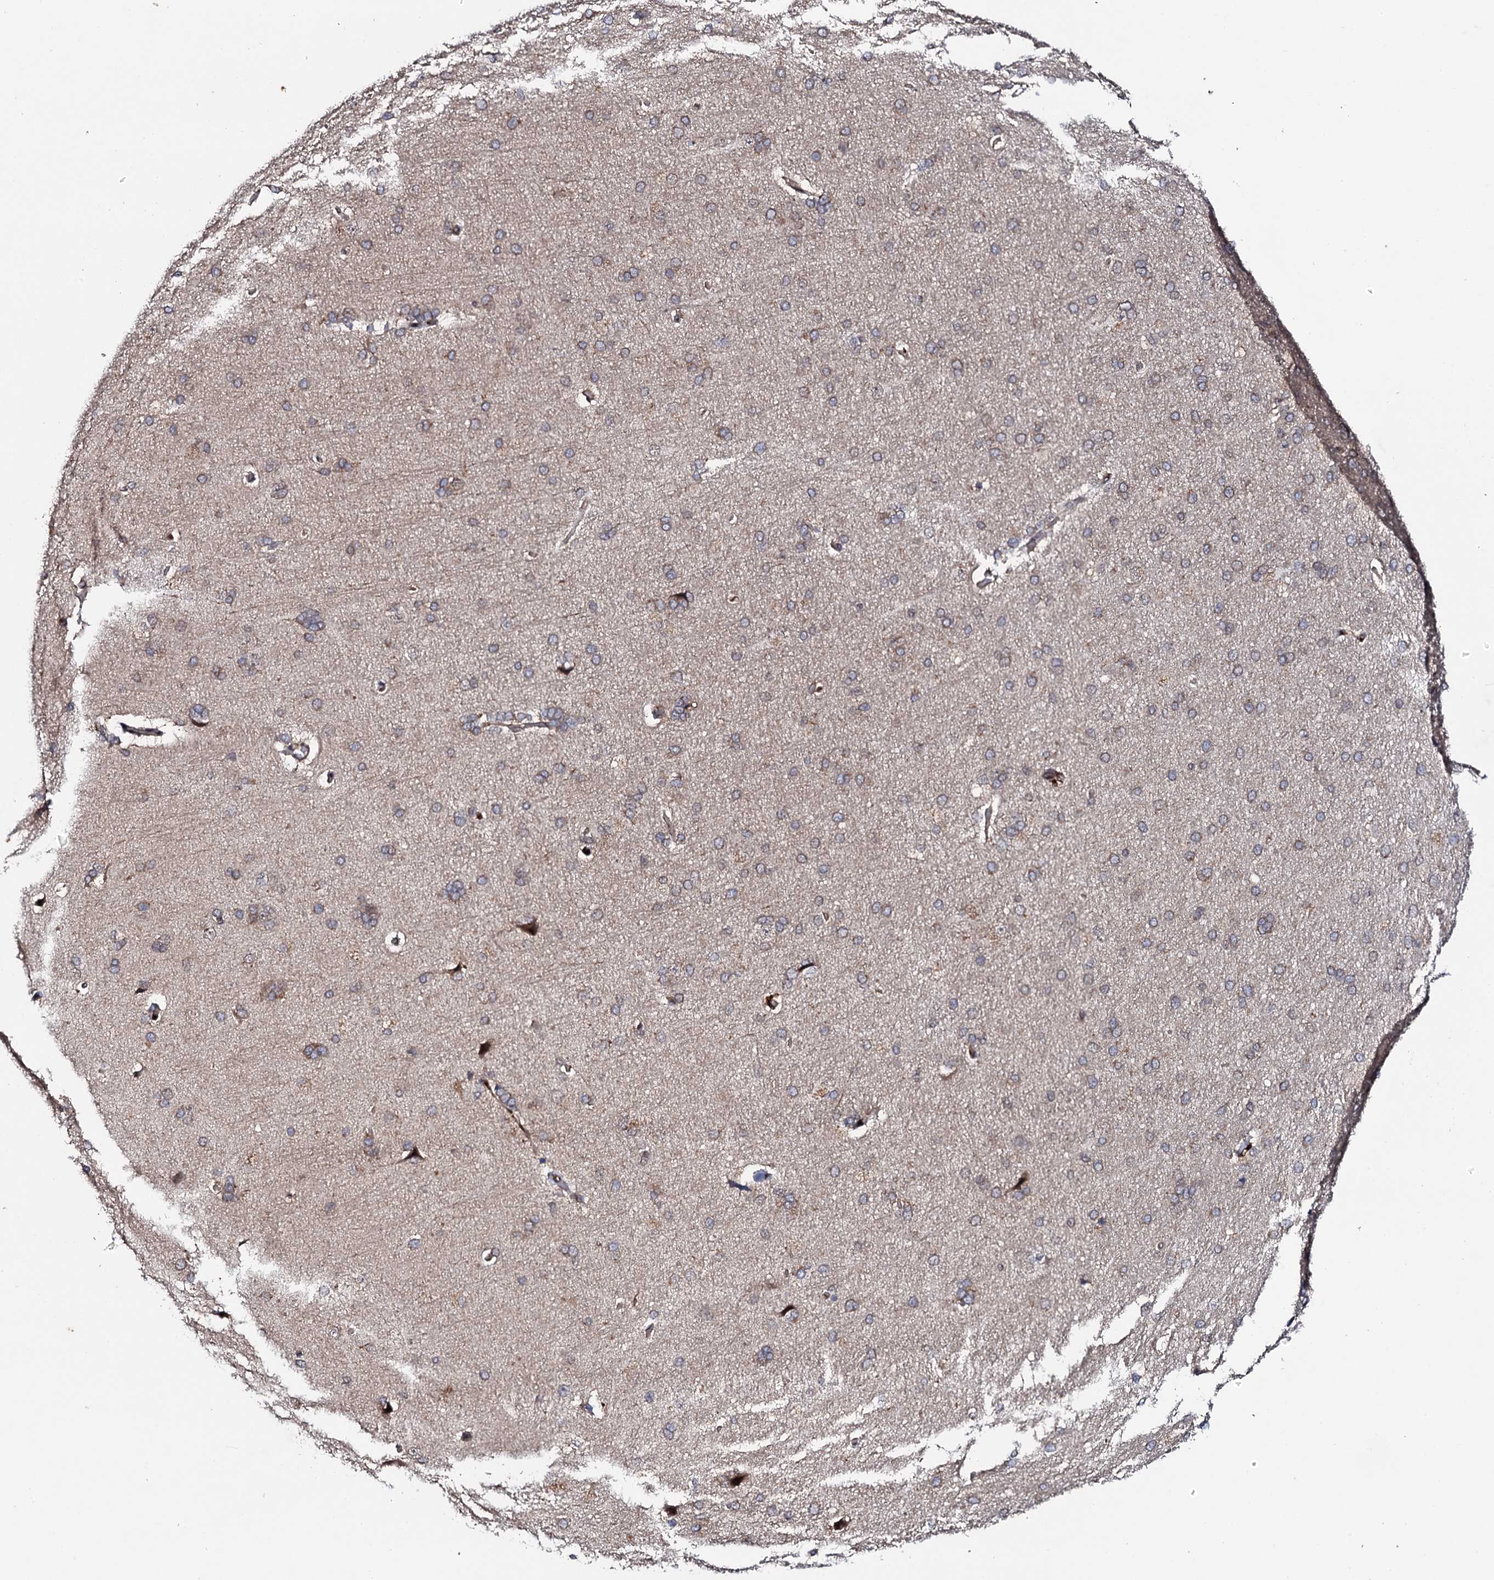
{"staining": {"intensity": "moderate", "quantity": ">75%", "location": "cytoplasmic/membranous"}, "tissue": "cerebral cortex", "cell_type": "Endothelial cells", "image_type": "normal", "snomed": [{"axis": "morphology", "description": "Normal tissue, NOS"}, {"axis": "topography", "description": "Cerebral cortex"}], "caption": "About >75% of endothelial cells in normal human cerebral cortex display moderate cytoplasmic/membranous protein positivity as visualized by brown immunohistochemical staining.", "gene": "FAM111A", "patient": {"sex": "male", "age": 62}}